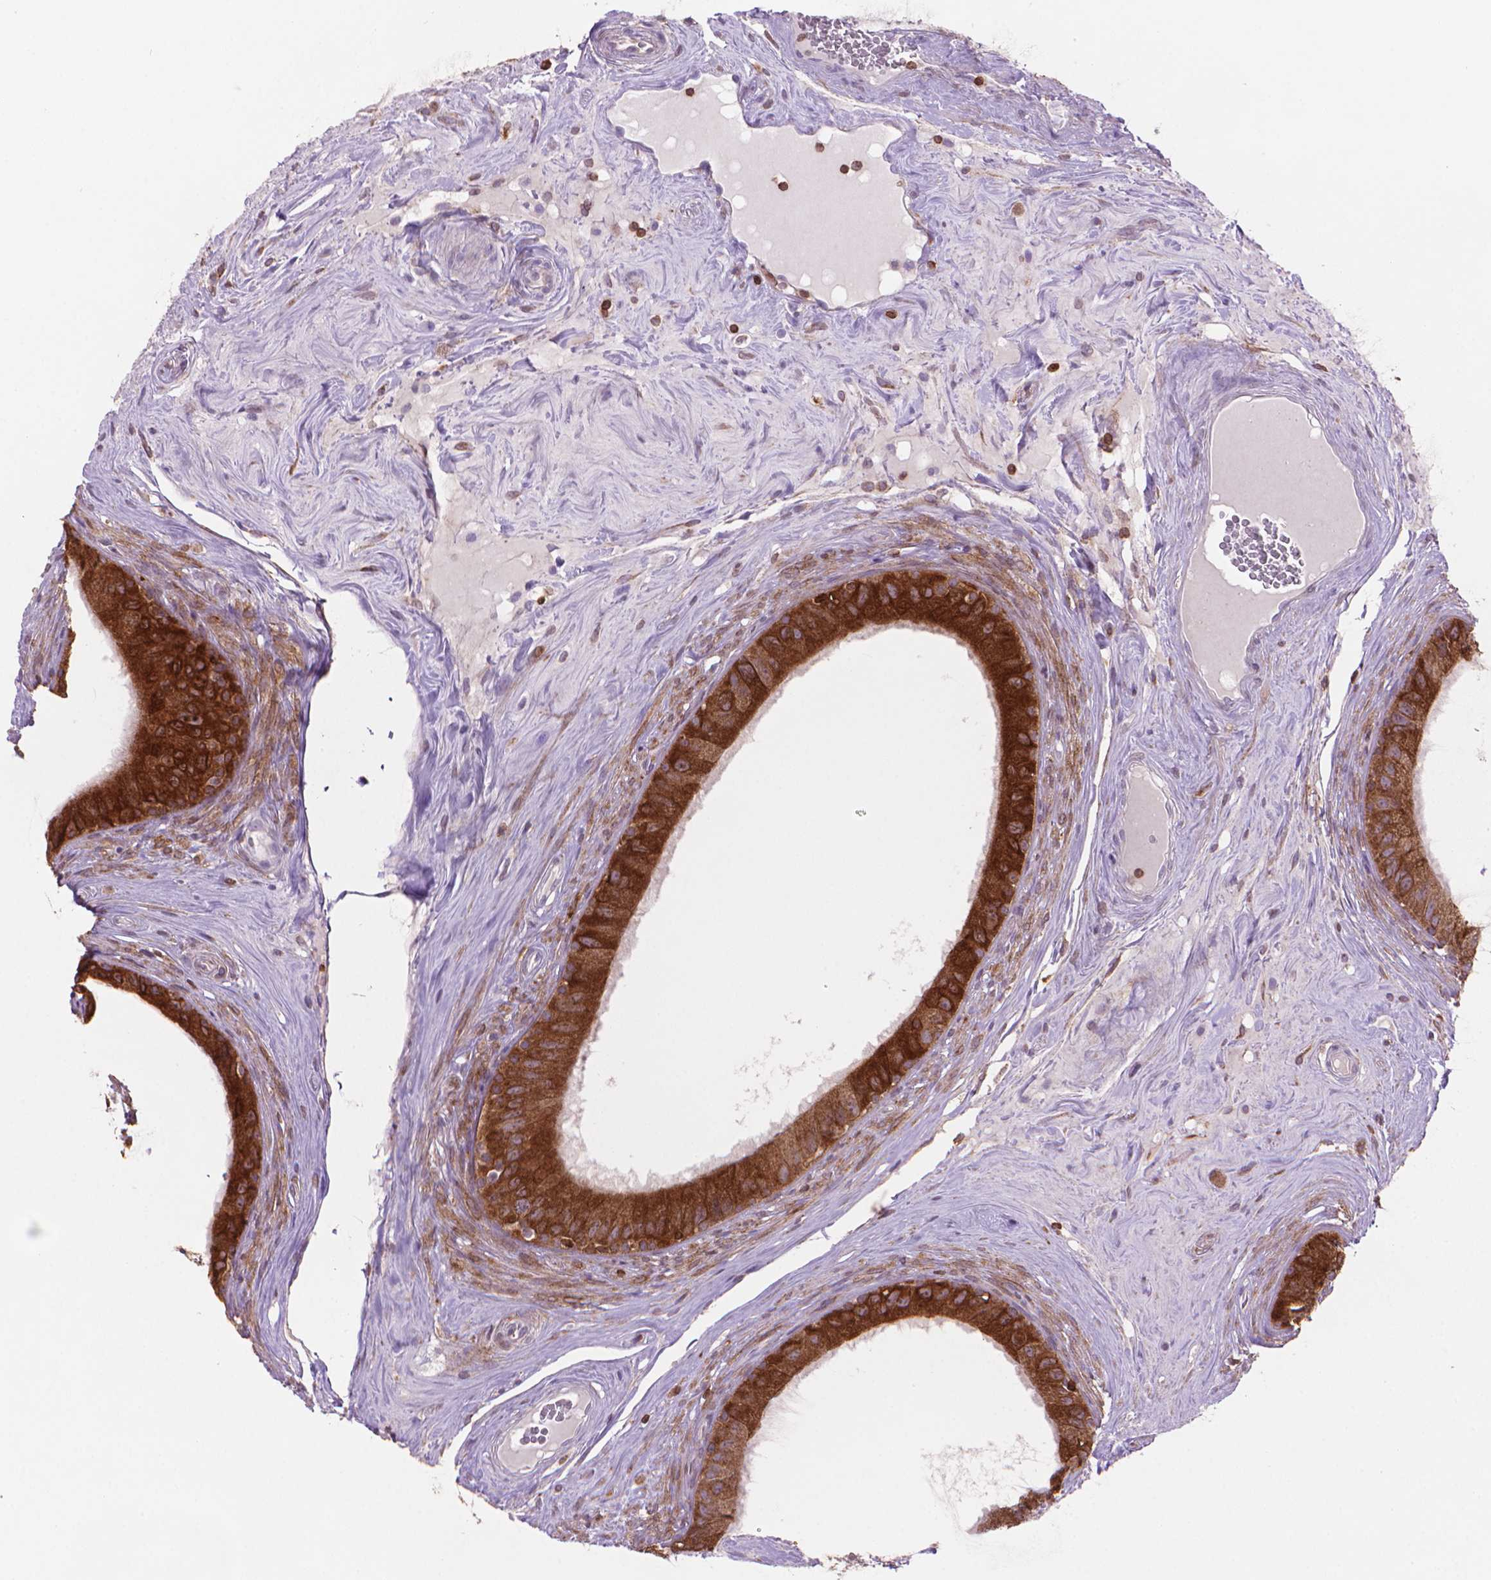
{"staining": {"intensity": "strong", "quantity": ">75%", "location": "cytoplasmic/membranous"}, "tissue": "epididymis", "cell_type": "Glandular cells", "image_type": "normal", "snomed": [{"axis": "morphology", "description": "Normal tissue, NOS"}, {"axis": "topography", "description": "Epididymis"}], "caption": "Immunohistochemistry (IHC) (DAB (3,3'-diaminobenzidine)) staining of unremarkable epididymis reveals strong cytoplasmic/membranous protein staining in approximately >75% of glandular cells. Nuclei are stained in blue.", "gene": "BCL2", "patient": {"sex": "male", "age": 59}}